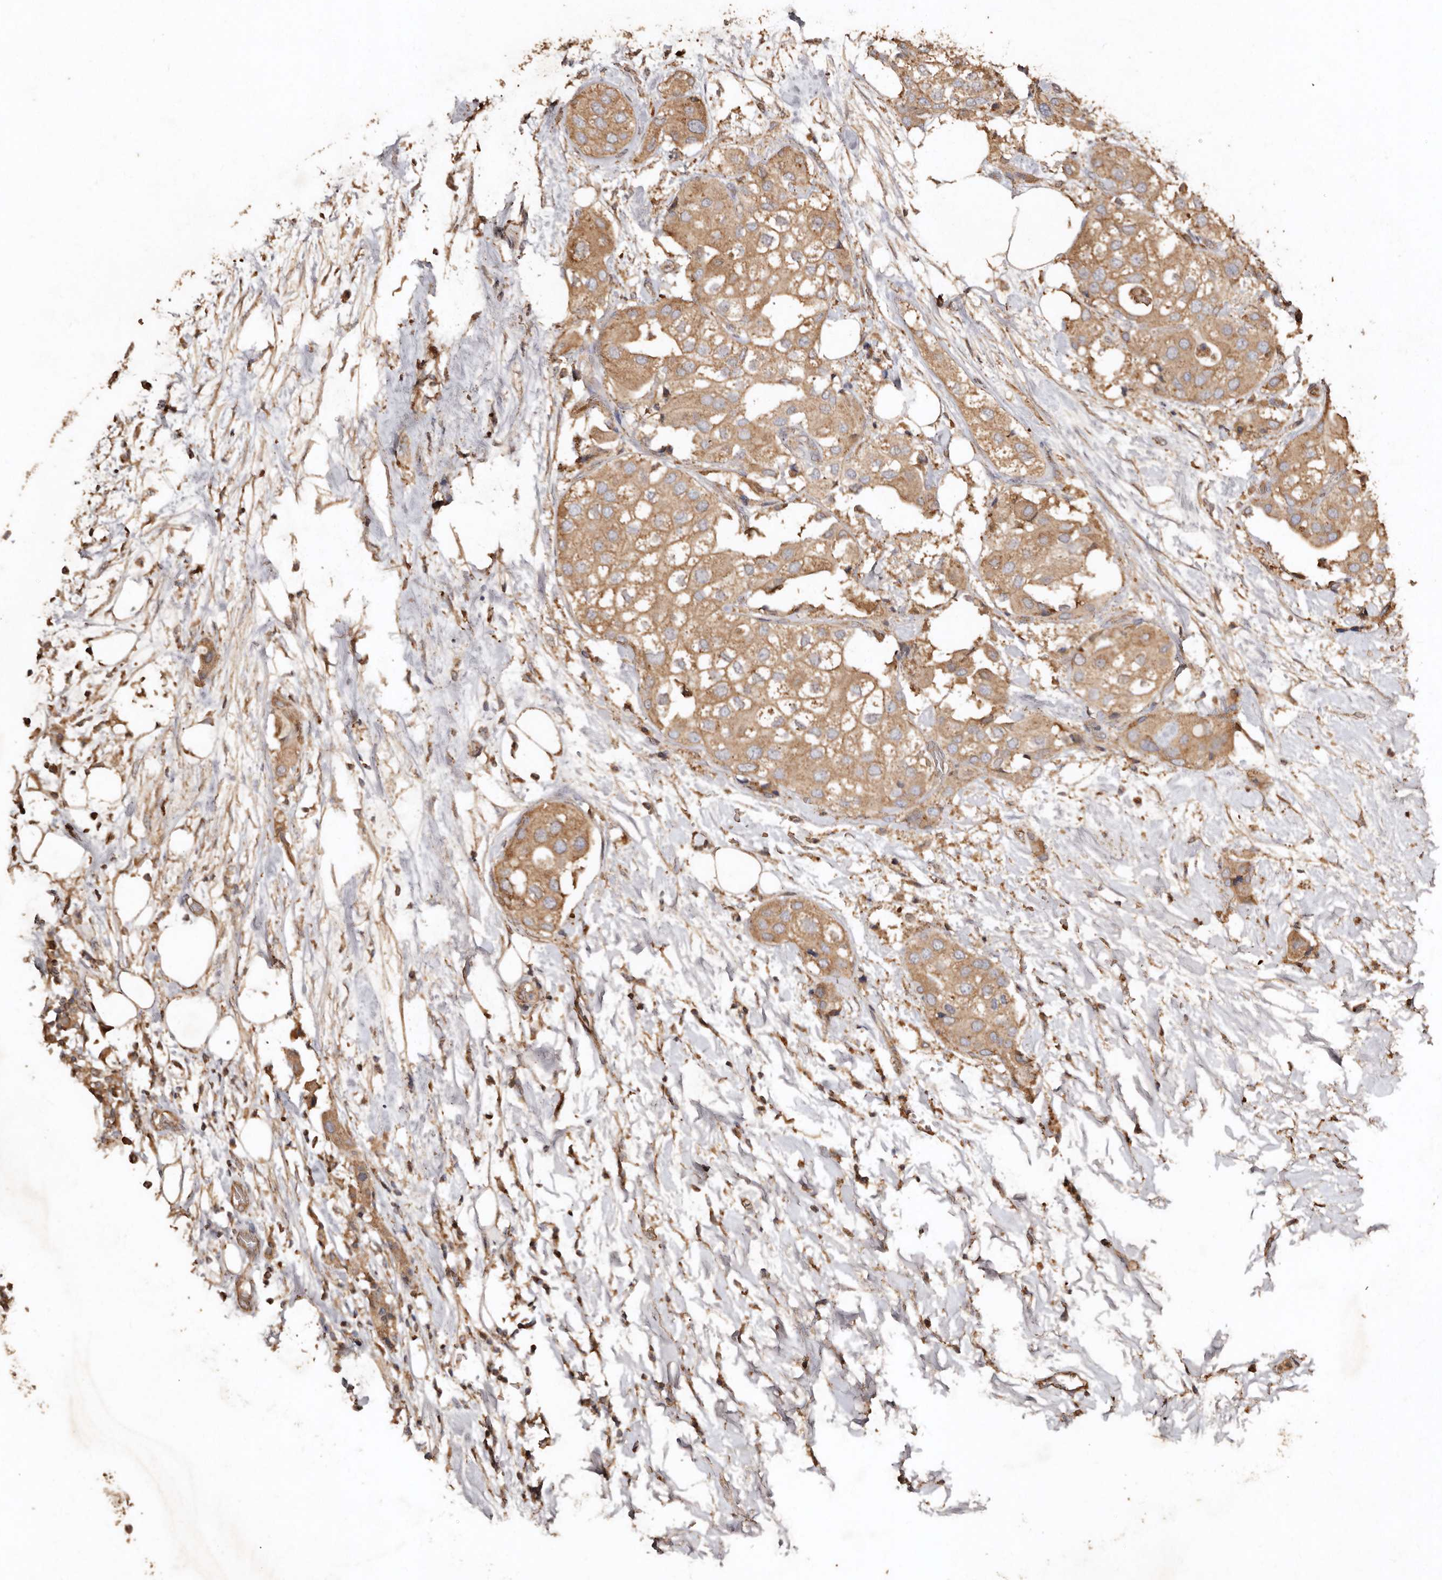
{"staining": {"intensity": "moderate", "quantity": ">75%", "location": "cytoplasmic/membranous"}, "tissue": "urothelial cancer", "cell_type": "Tumor cells", "image_type": "cancer", "snomed": [{"axis": "morphology", "description": "Urothelial carcinoma, High grade"}, {"axis": "topography", "description": "Urinary bladder"}], "caption": "Protein analysis of urothelial cancer tissue demonstrates moderate cytoplasmic/membranous staining in approximately >75% of tumor cells.", "gene": "FARS2", "patient": {"sex": "male", "age": 64}}